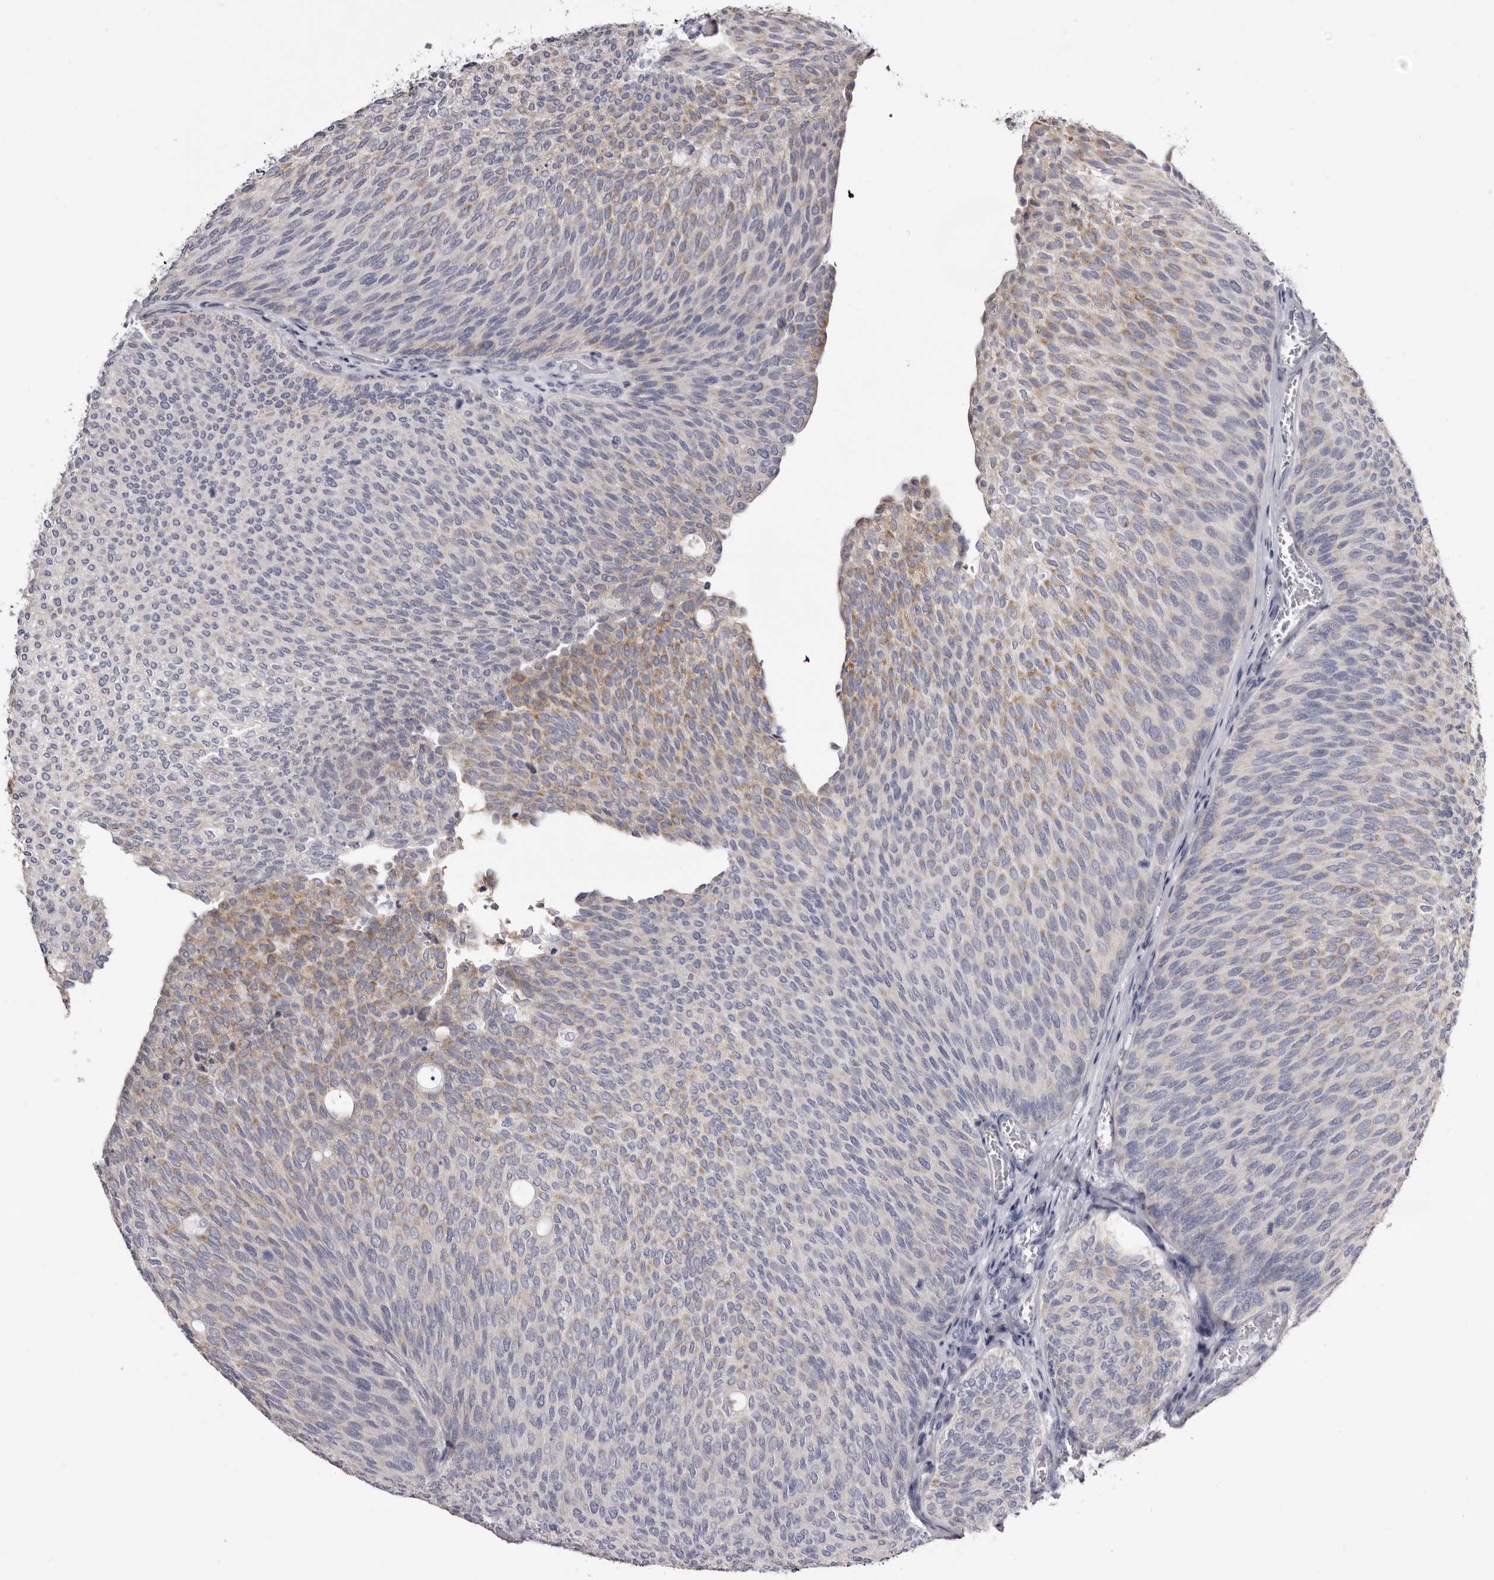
{"staining": {"intensity": "moderate", "quantity": "<25%", "location": "cytoplasmic/membranous"}, "tissue": "urothelial cancer", "cell_type": "Tumor cells", "image_type": "cancer", "snomed": [{"axis": "morphology", "description": "Urothelial carcinoma, Low grade"}, {"axis": "topography", "description": "Urinary bladder"}], "caption": "Brown immunohistochemical staining in human urothelial cancer reveals moderate cytoplasmic/membranous staining in approximately <25% of tumor cells.", "gene": "CASQ1", "patient": {"sex": "female", "age": 79}}